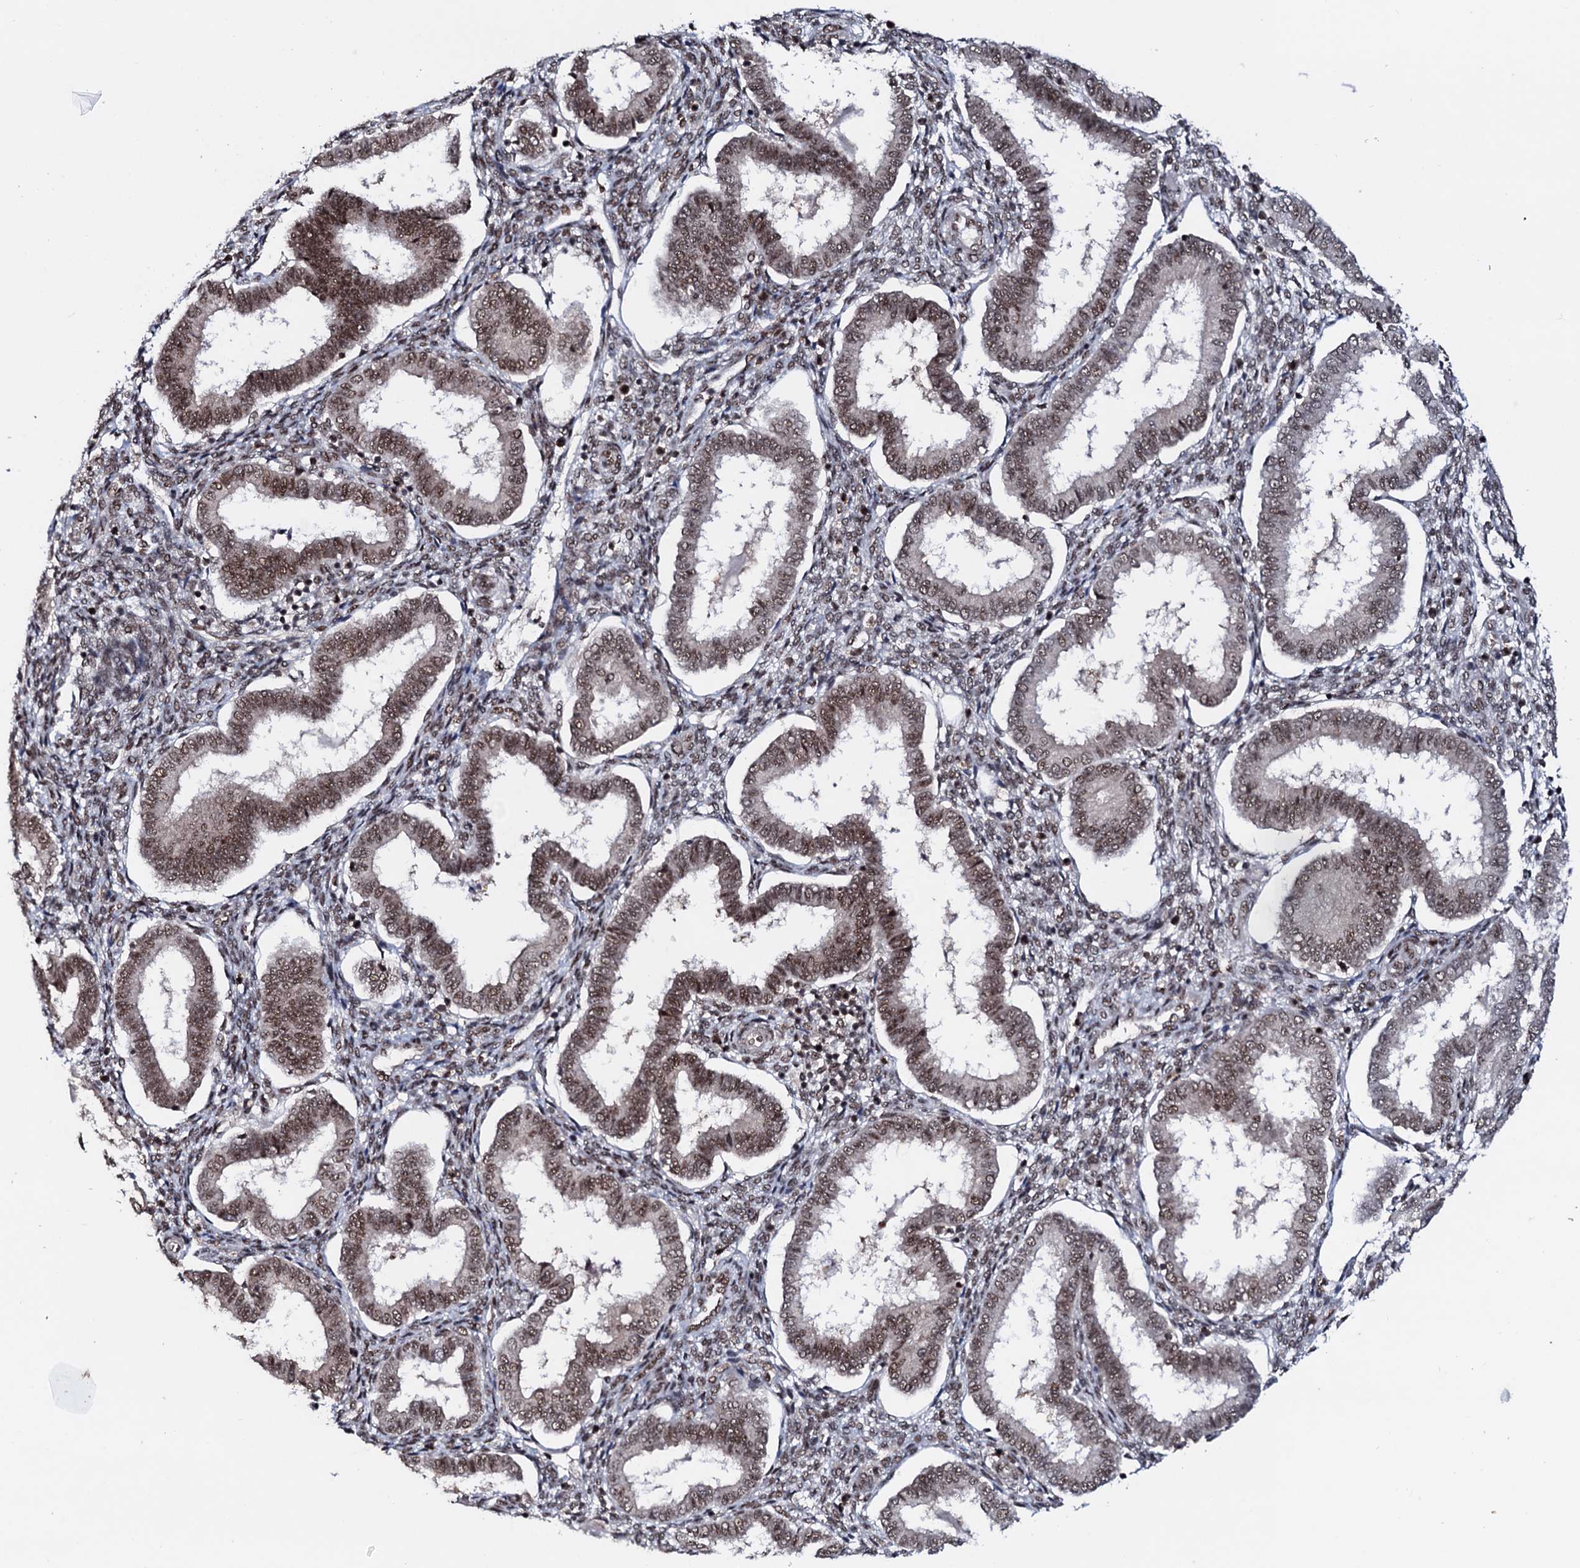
{"staining": {"intensity": "moderate", "quantity": "<25%", "location": "nuclear"}, "tissue": "endometrium", "cell_type": "Cells in endometrial stroma", "image_type": "normal", "snomed": [{"axis": "morphology", "description": "Normal tissue, NOS"}, {"axis": "topography", "description": "Endometrium"}], "caption": "A brown stain labels moderate nuclear positivity of a protein in cells in endometrial stroma of unremarkable endometrium.", "gene": "PRPF18", "patient": {"sex": "female", "age": 24}}